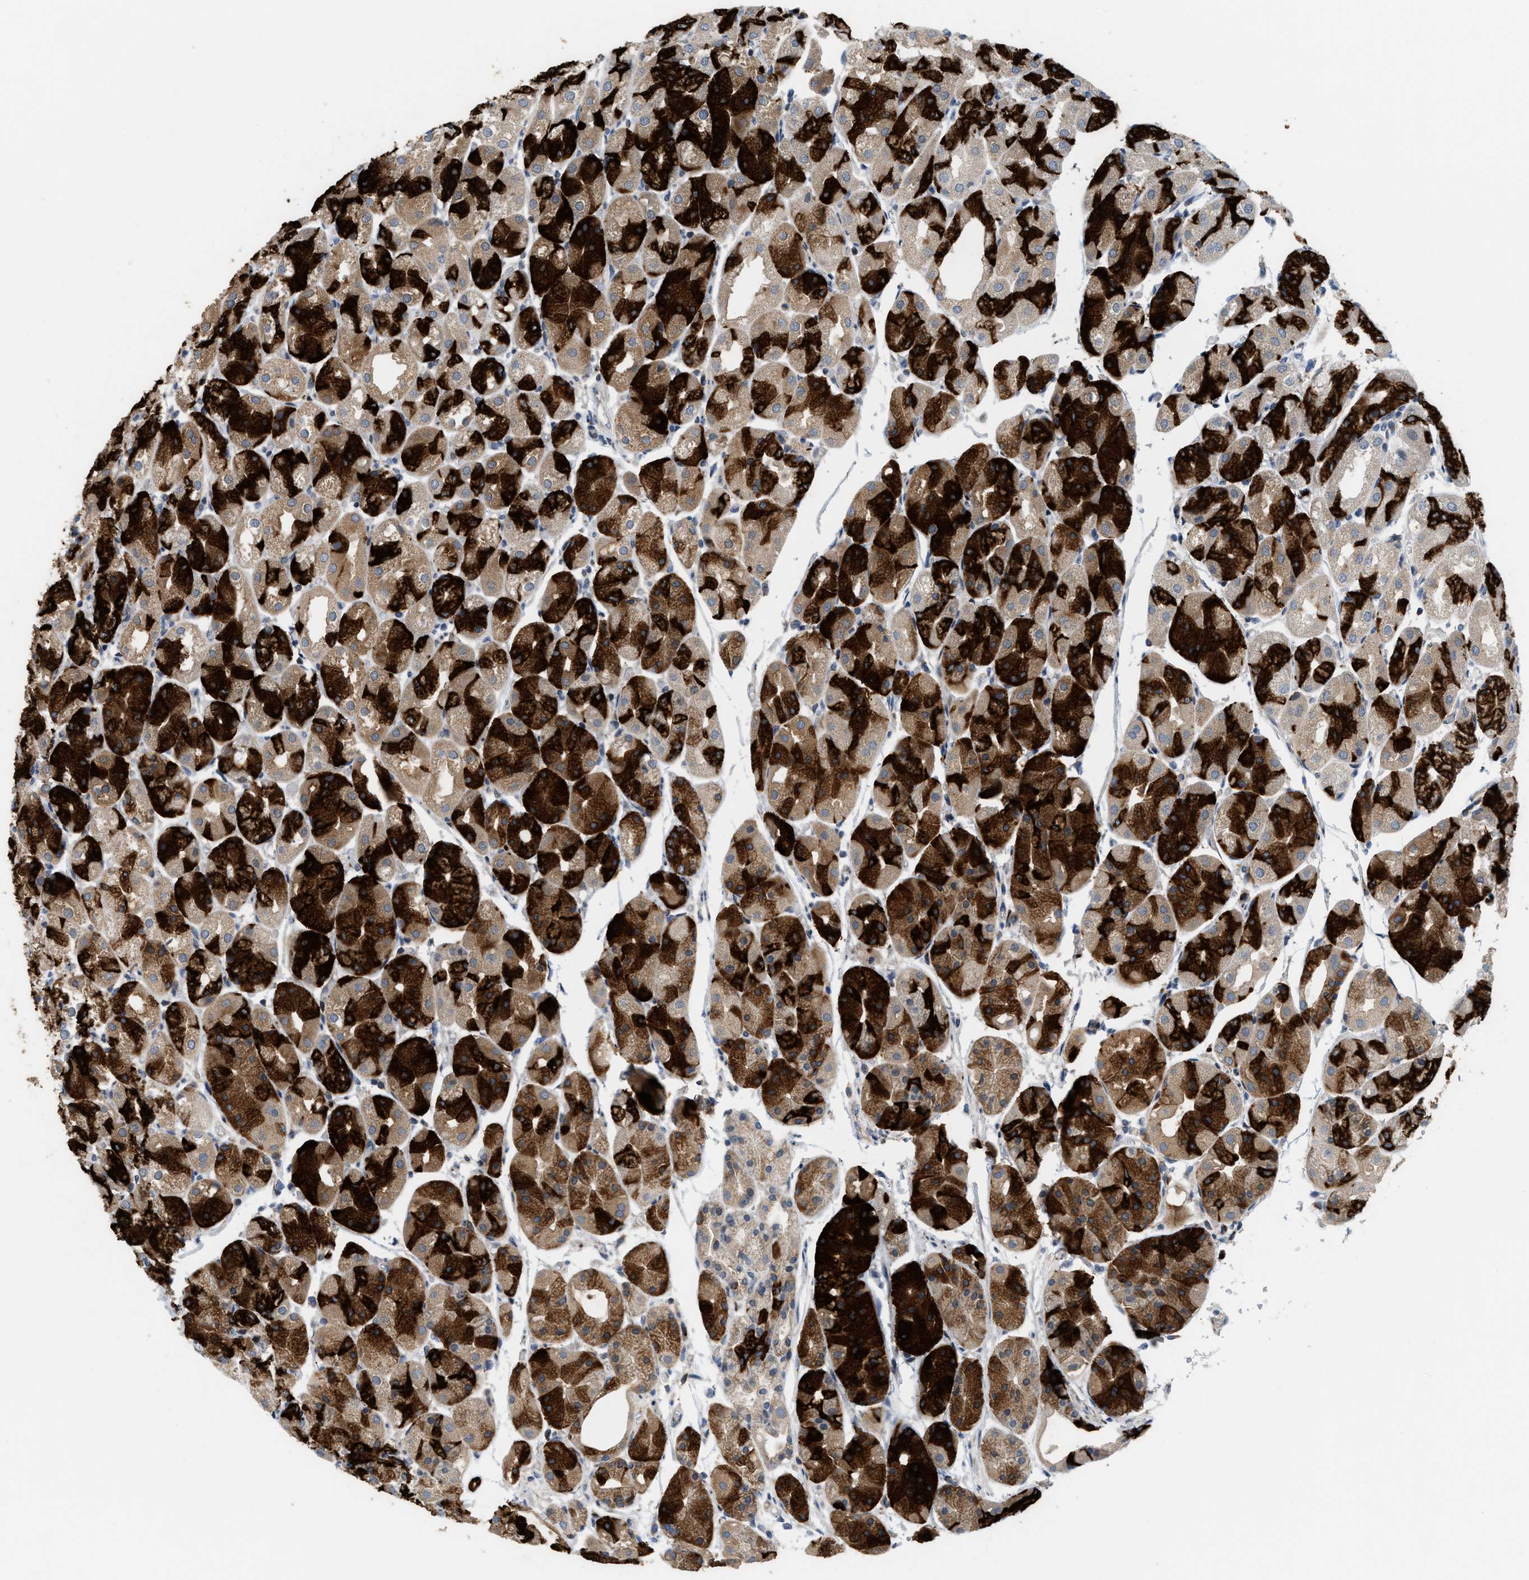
{"staining": {"intensity": "strong", "quantity": ">75%", "location": "cytoplasmic/membranous"}, "tissue": "stomach", "cell_type": "Glandular cells", "image_type": "normal", "snomed": [{"axis": "morphology", "description": "Normal tissue, NOS"}, {"axis": "topography", "description": "Stomach, upper"}], "caption": "This micrograph exhibits unremarkable stomach stained with immunohistochemistry to label a protein in brown. The cytoplasmic/membranous of glandular cells show strong positivity for the protein. Nuclei are counter-stained blue.", "gene": "DIPK1A", "patient": {"sex": "male", "age": 72}}